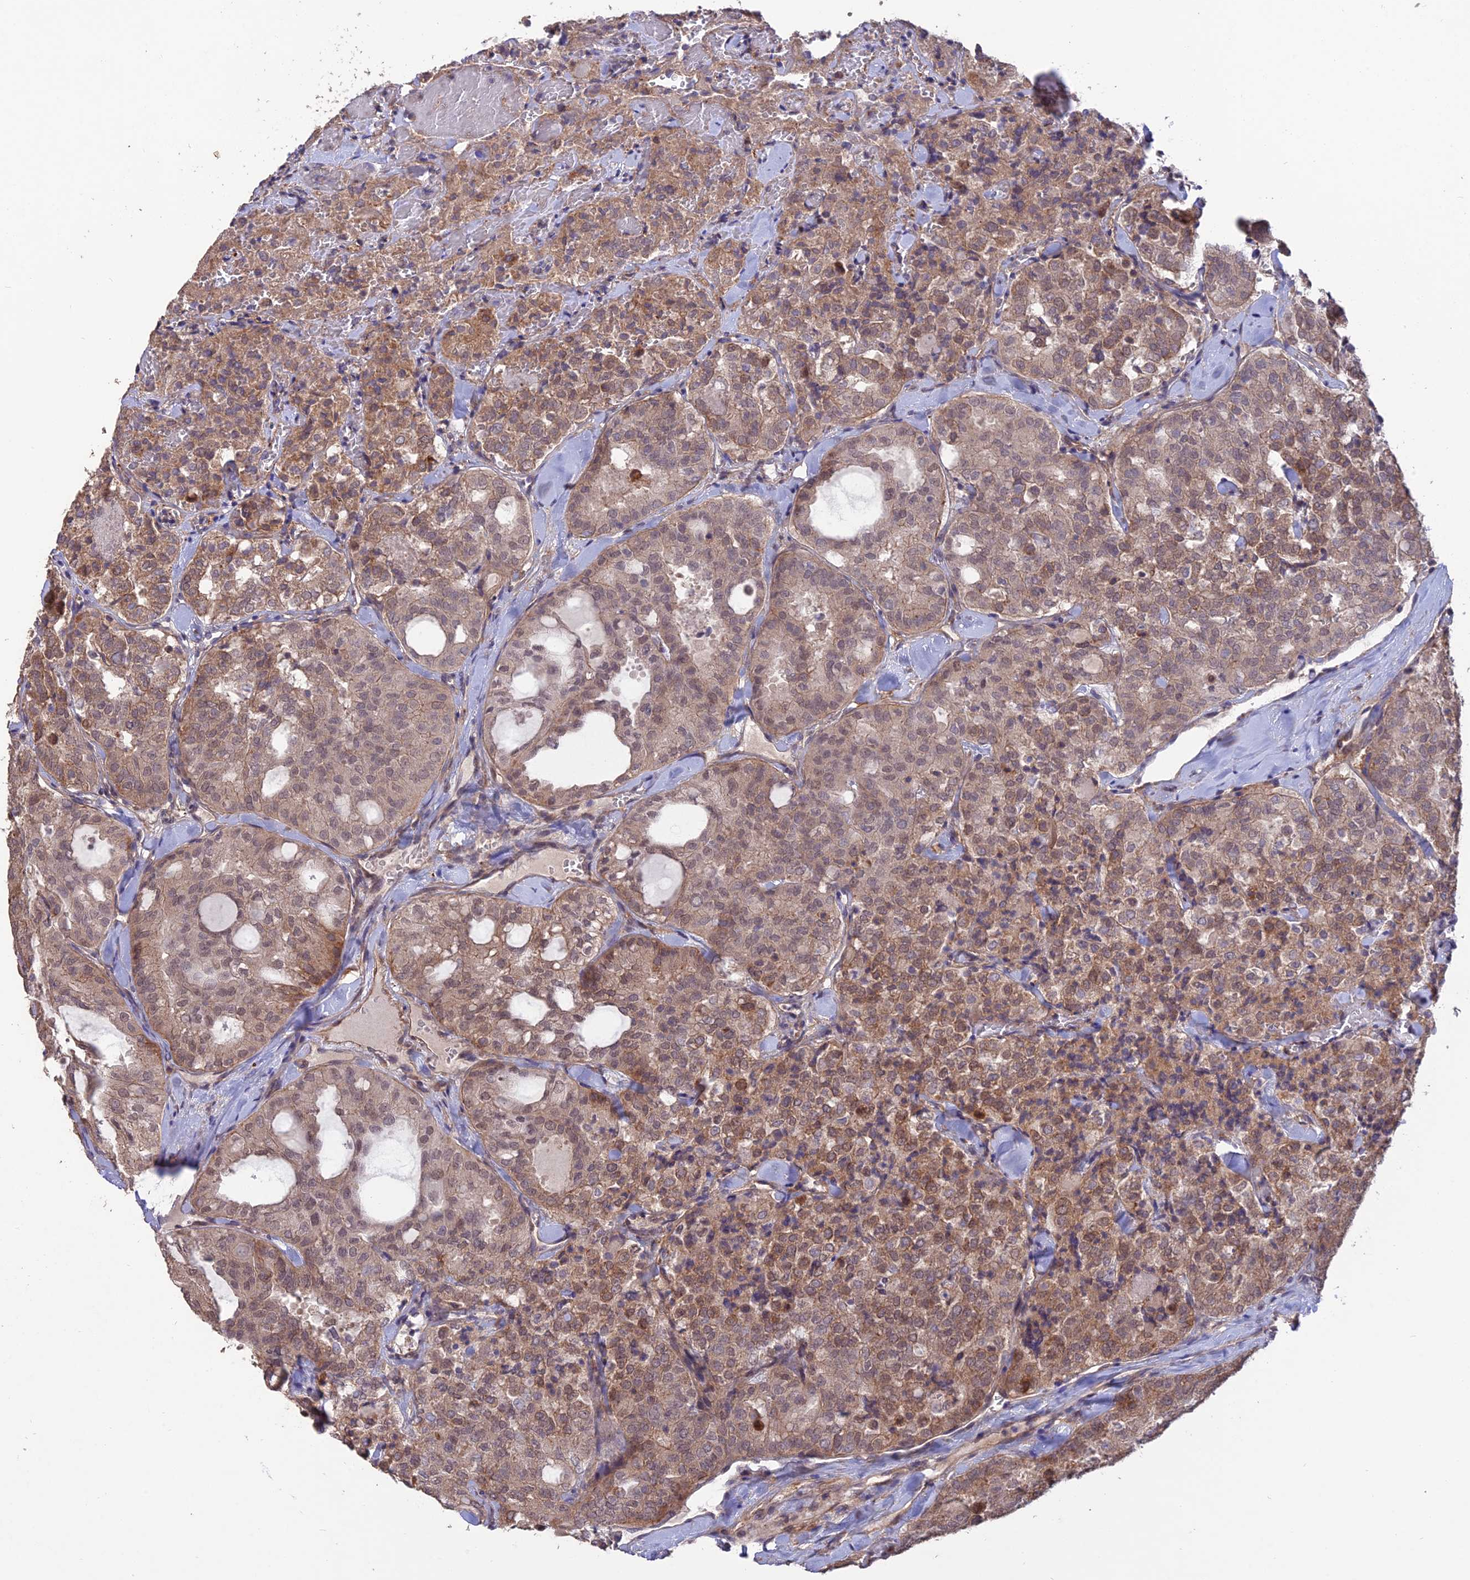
{"staining": {"intensity": "moderate", "quantity": ">75%", "location": "cytoplasmic/membranous"}, "tissue": "thyroid cancer", "cell_type": "Tumor cells", "image_type": "cancer", "snomed": [{"axis": "morphology", "description": "Follicular adenoma carcinoma, NOS"}, {"axis": "topography", "description": "Thyroid gland"}], "caption": "Immunohistochemistry (IHC) of thyroid cancer (follicular adenoma carcinoma) shows medium levels of moderate cytoplasmic/membranous staining in approximately >75% of tumor cells.", "gene": "PAGR1", "patient": {"sex": "male", "age": 75}}